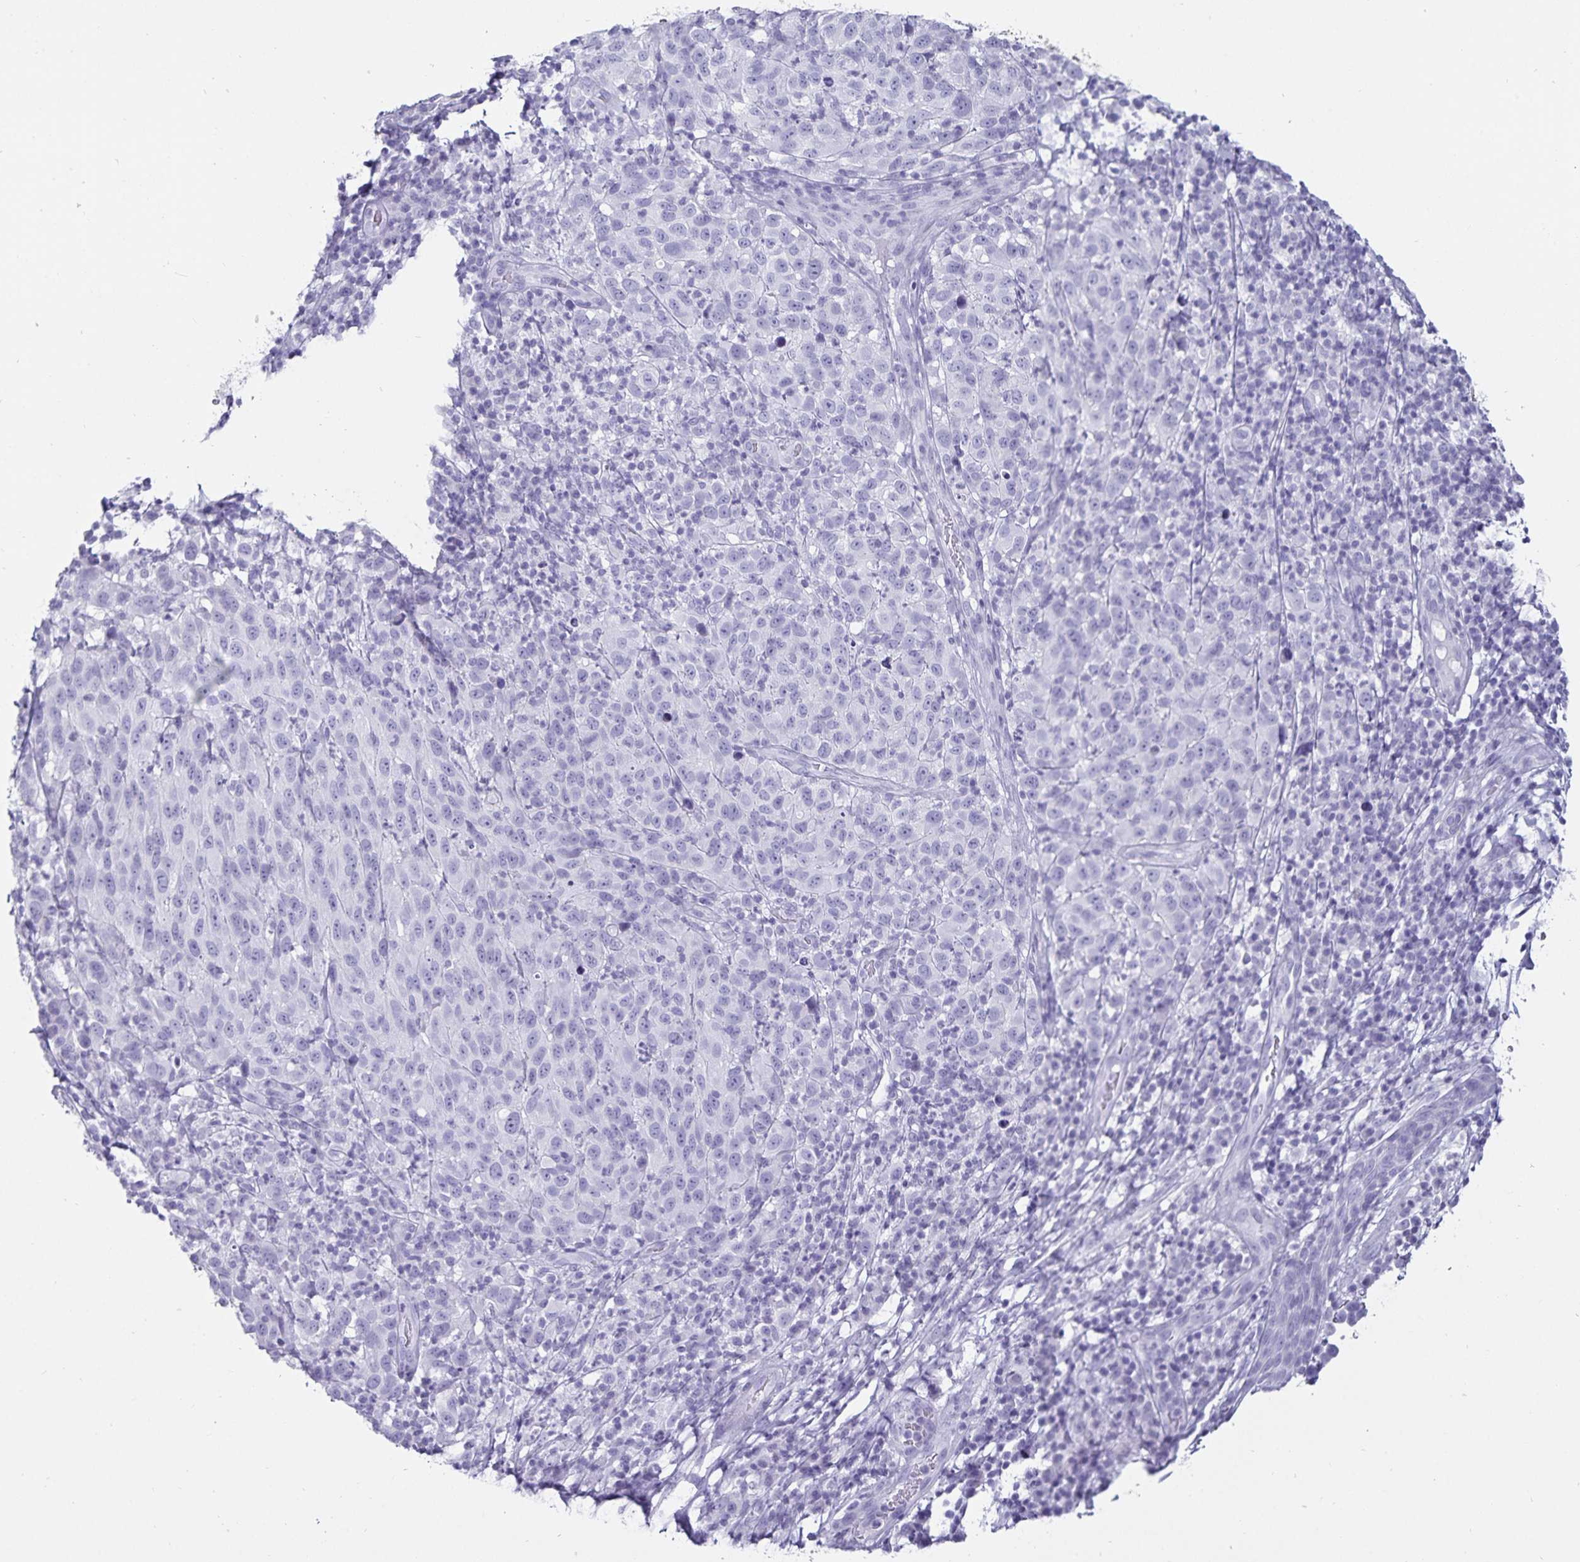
{"staining": {"intensity": "negative", "quantity": "none", "location": "none"}, "tissue": "melanoma", "cell_type": "Tumor cells", "image_type": "cancer", "snomed": [{"axis": "morphology", "description": "Malignant melanoma, NOS"}, {"axis": "topography", "description": "Skin"}], "caption": "Immunohistochemistry micrograph of neoplastic tissue: human melanoma stained with DAB (3,3'-diaminobenzidine) shows no significant protein staining in tumor cells.", "gene": "DEFA6", "patient": {"sex": "male", "age": 85}}